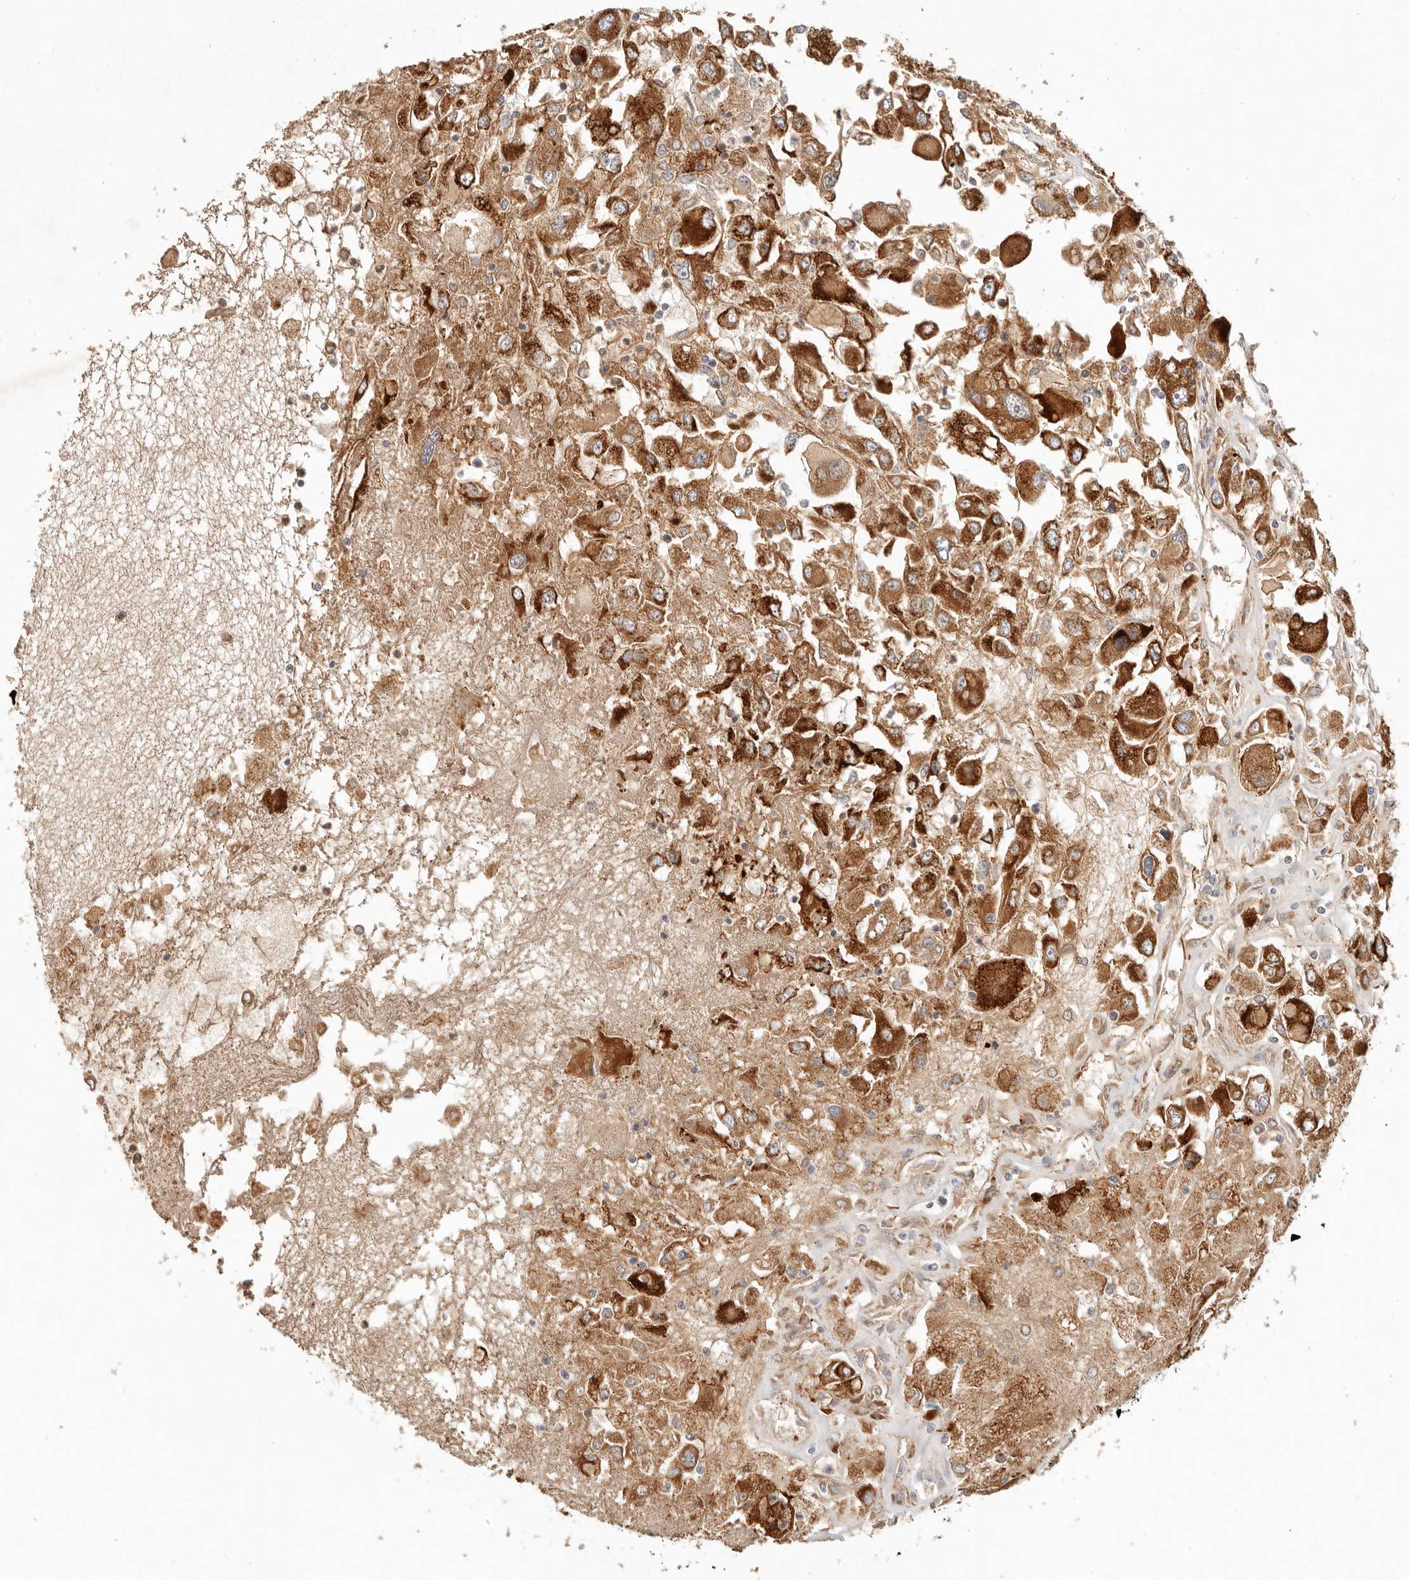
{"staining": {"intensity": "strong", "quantity": ">75%", "location": "cytoplasmic/membranous"}, "tissue": "renal cancer", "cell_type": "Tumor cells", "image_type": "cancer", "snomed": [{"axis": "morphology", "description": "Adenocarcinoma, NOS"}, {"axis": "topography", "description": "Kidney"}], "caption": "An image of human renal cancer stained for a protein exhibits strong cytoplasmic/membranous brown staining in tumor cells. (DAB IHC, brown staining for protein, blue staining for nuclei).", "gene": "ARHGEF10L", "patient": {"sex": "female", "age": 52}}